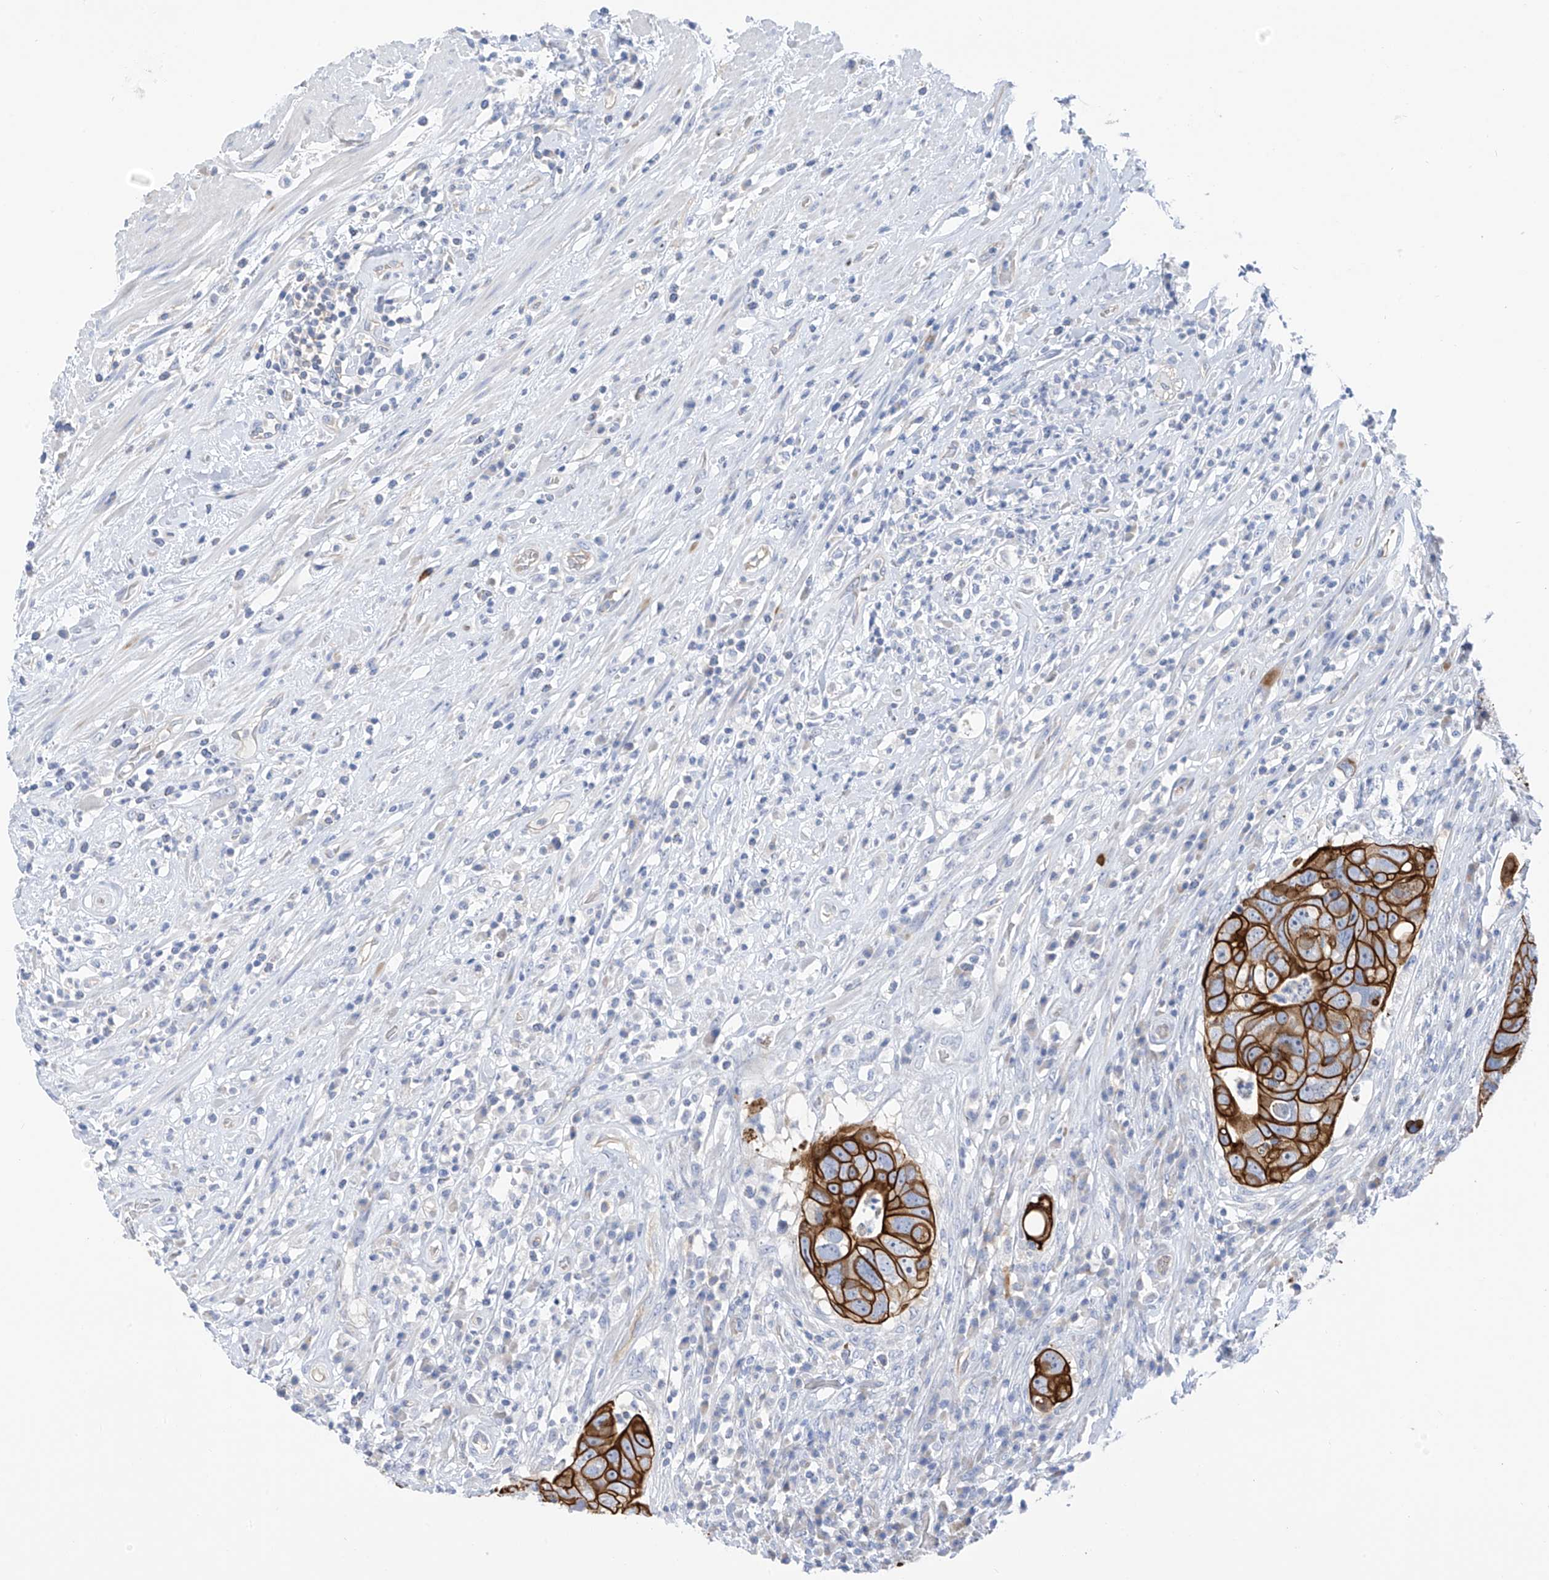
{"staining": {"intensity": "strong", "quantity": ">75%", "location": "cytoplasmic/membranous"}, "tissue": "colorectal cancer", "cell_type": "Tumor cells", "image_type": "cancer", "snomed": [{"axis": "morphology", "description": "Adenocarcinoma, NOS"}, {"axis": "topography", "description": "Rectum"}], "caption": "Immunohistochemistry micrograph of neoplastic tissue: human colorectal cancer (adenocarcinoma) stained using IHC exhibits high levels of strong protein expression localized specifically in the cytoplasmic/membranous of tumor cells, appearing as a cytoplasmic/membranous brown color.", "gene": "PIK3C2B", "patient": {"sex": "male", "age": 59}}